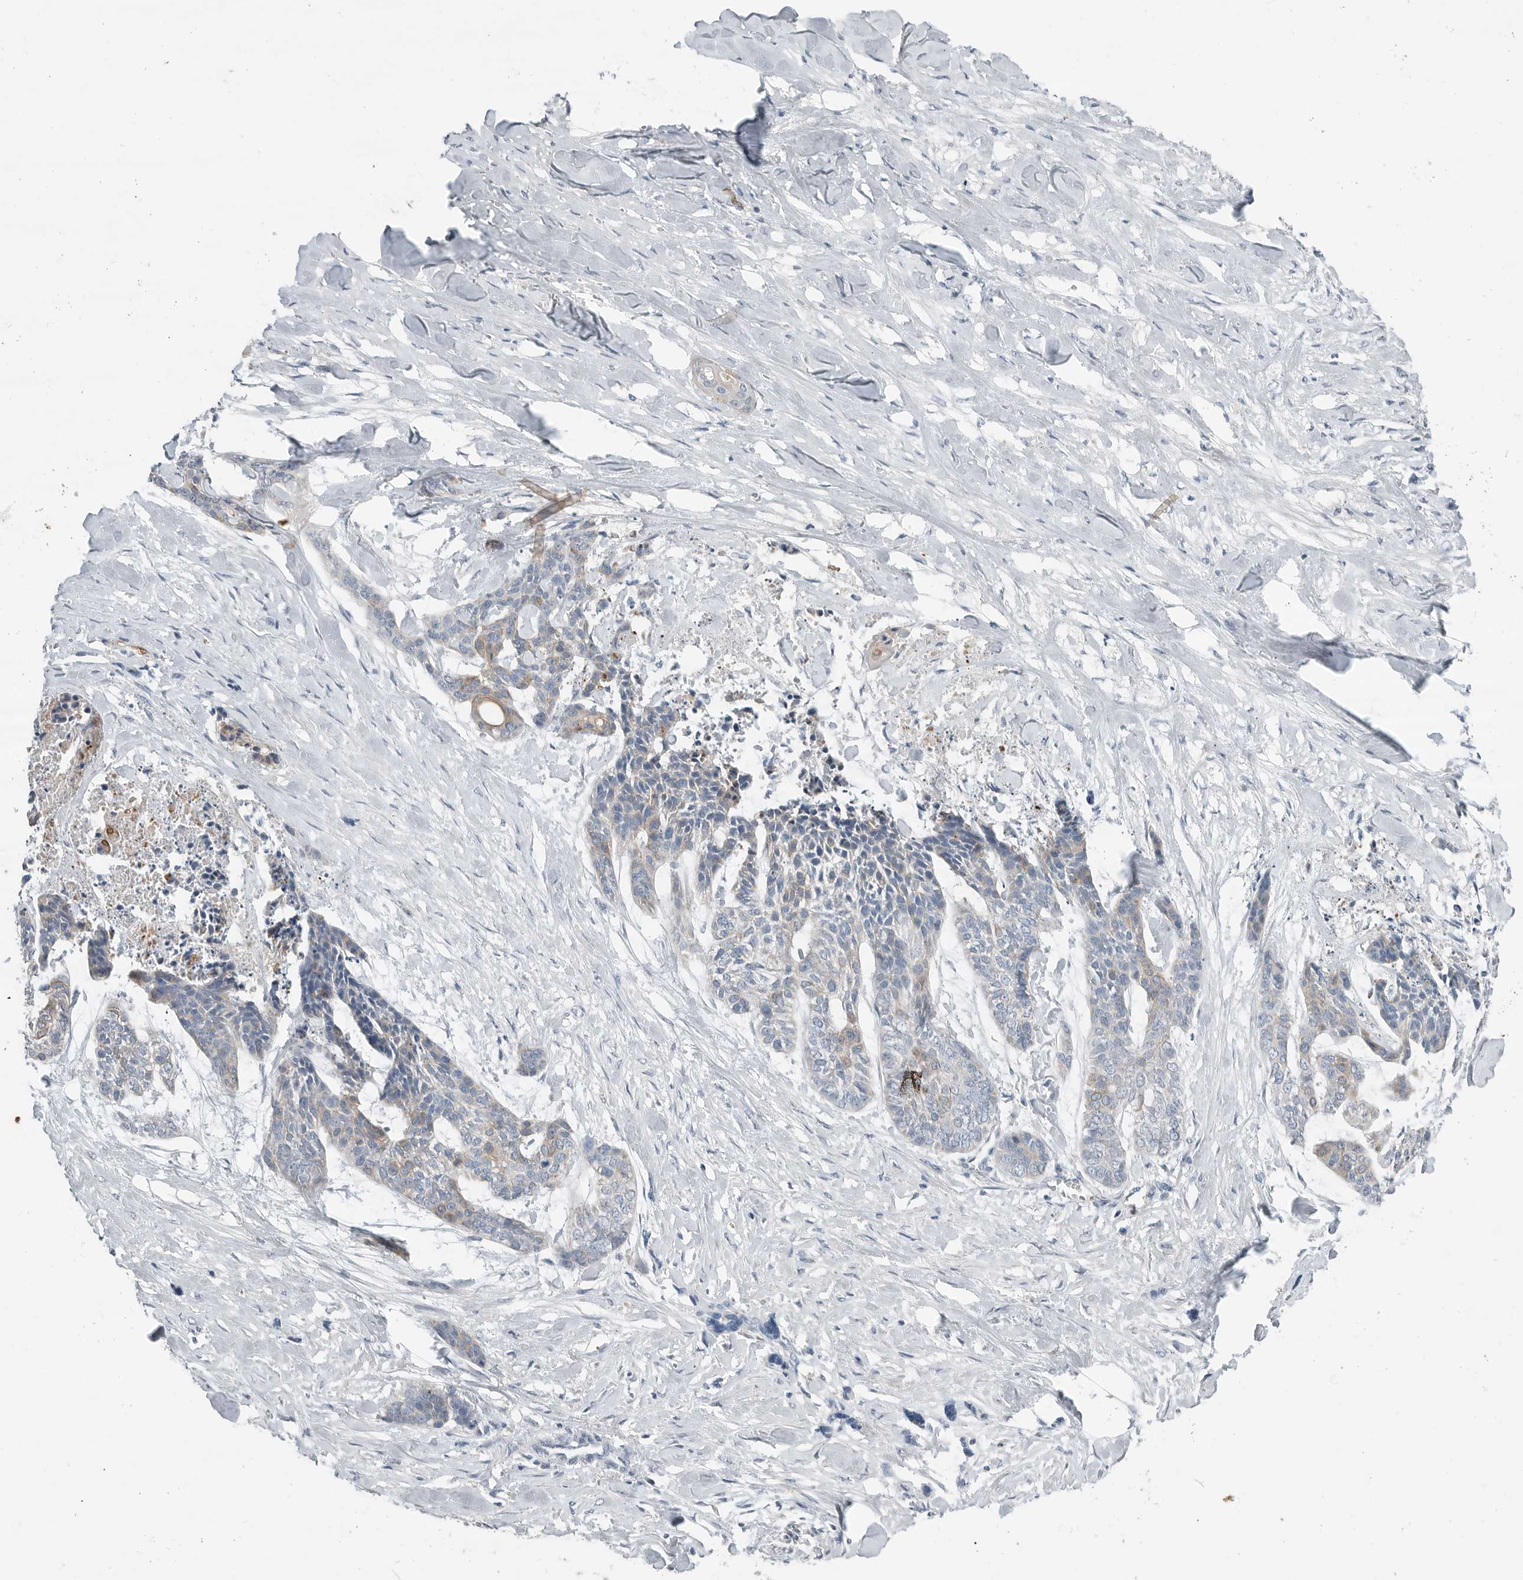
{"staining": {"intensity": "weak", "quantity": "<25%", "location": "cytoplasmic/membranous"}, "tissue": "skin cancer", "cell_type": "Tumor cells", "image_type": "cancer", "snomed": [{"axis": "morphology", "description": "Basal cell carcinoma"}, {"axis": "topography", "description": "Skin"}], "caption": "This histopathology image is of skin basal cell carcinoma stained with immunohistochemistry to label a protein in brown with the nuclei are counter-stained blue. There is no positivity in tumor cells. (DAB (3,3'-diaminobenzidine) IHC visualized using brightfield microscopy, high magnification).", "gene": "SERPINB7", "patient": {"sex": "female", "age": 64}}